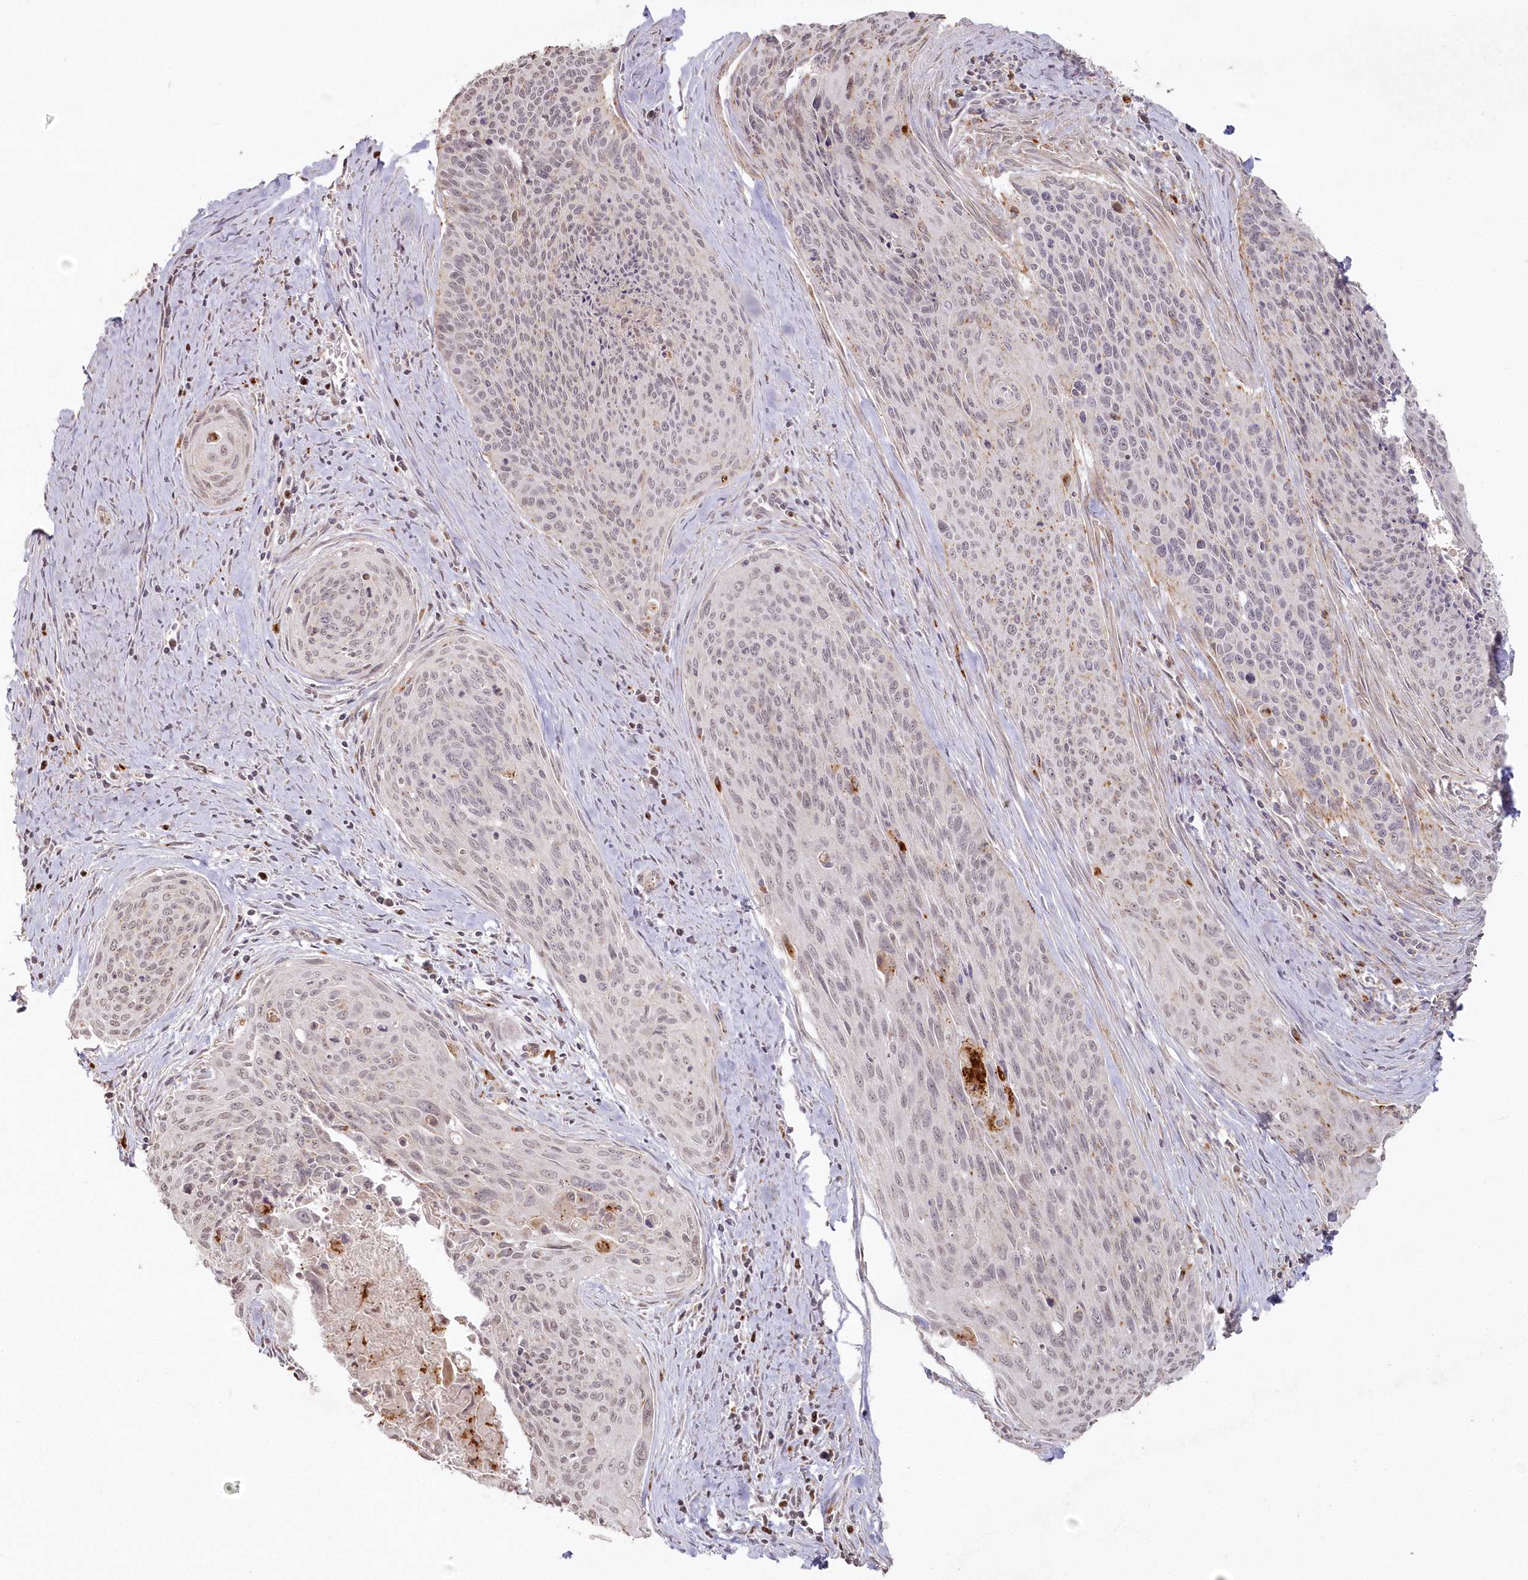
{"staining": {"intensity": "weak", "quantity": "<25%", "location": "nuclear"}, "tissue": "cervical cancer", "cell_type": "Tumor cells", "image_type": "cancer", "snomed": [{"axis": "morphology", "description": "Squamous cell carcinoma, NOS"}, {"axis": "topography", "description": "Cervix"}], "caption": "Image shows no protein staining in tumor cells of cervical squamous cell carcinoma tissue.", "gene": "ARSB", "patient": {"sex": "female", "age": 55}}